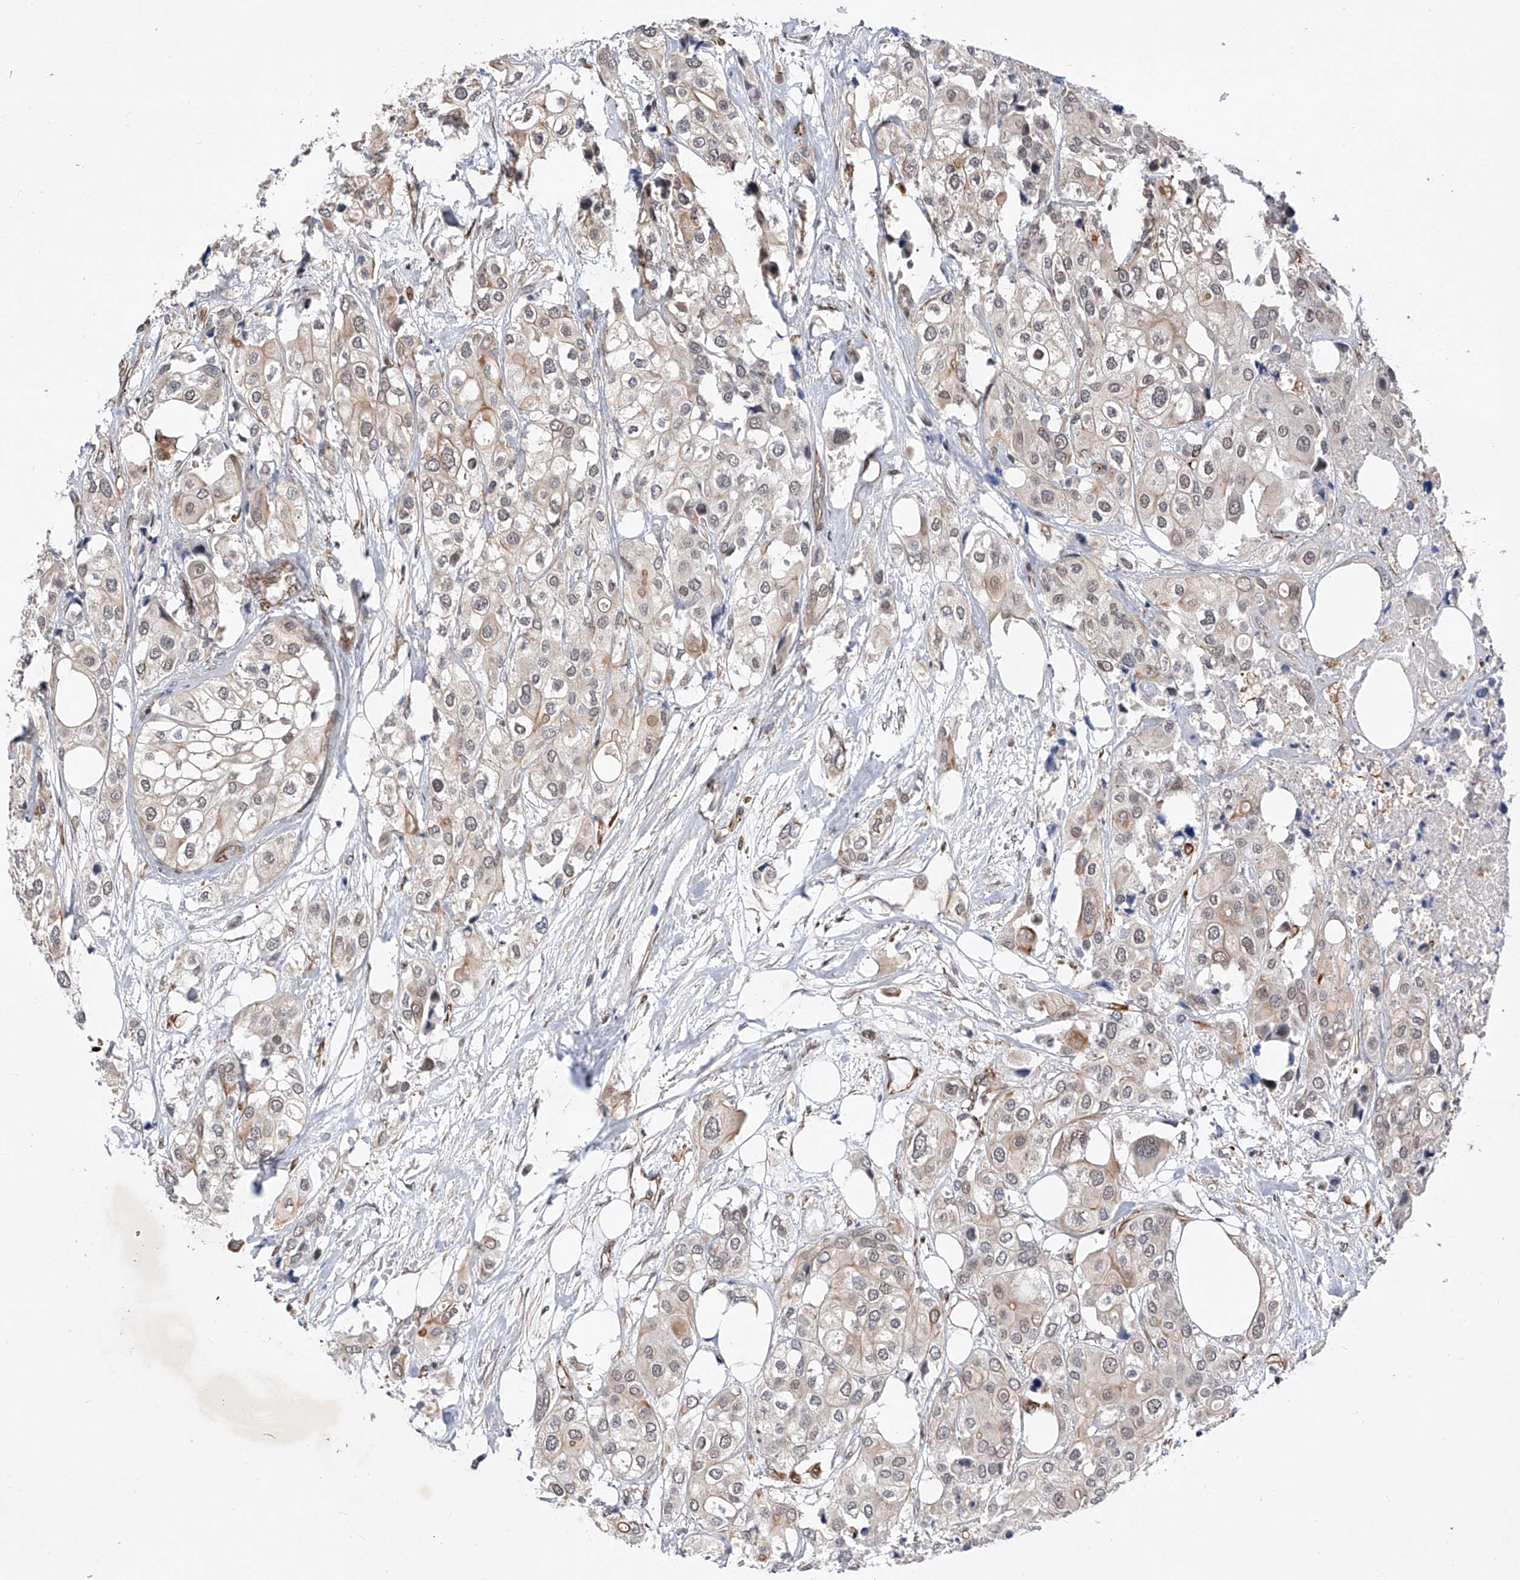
{"staining": {"intensity": "weak", "quantity": "<25%", "location": "cytoplasmic/membranous"}, "tissue": "urothelial cancer", "cell_type": "Tumor cells", "image_type": "cancer", "snomed": [{"axis": "morphology", "description": "Urothelial carcinoma, High grade"}, {"axis": "topography", "description": "Urinary bladder"}], "caption": "A micrograph of human urothelial cancer is negative for staining in tumor cells.", "gene": "AMD1", "patient": {"sex": "male", "age": 64}}